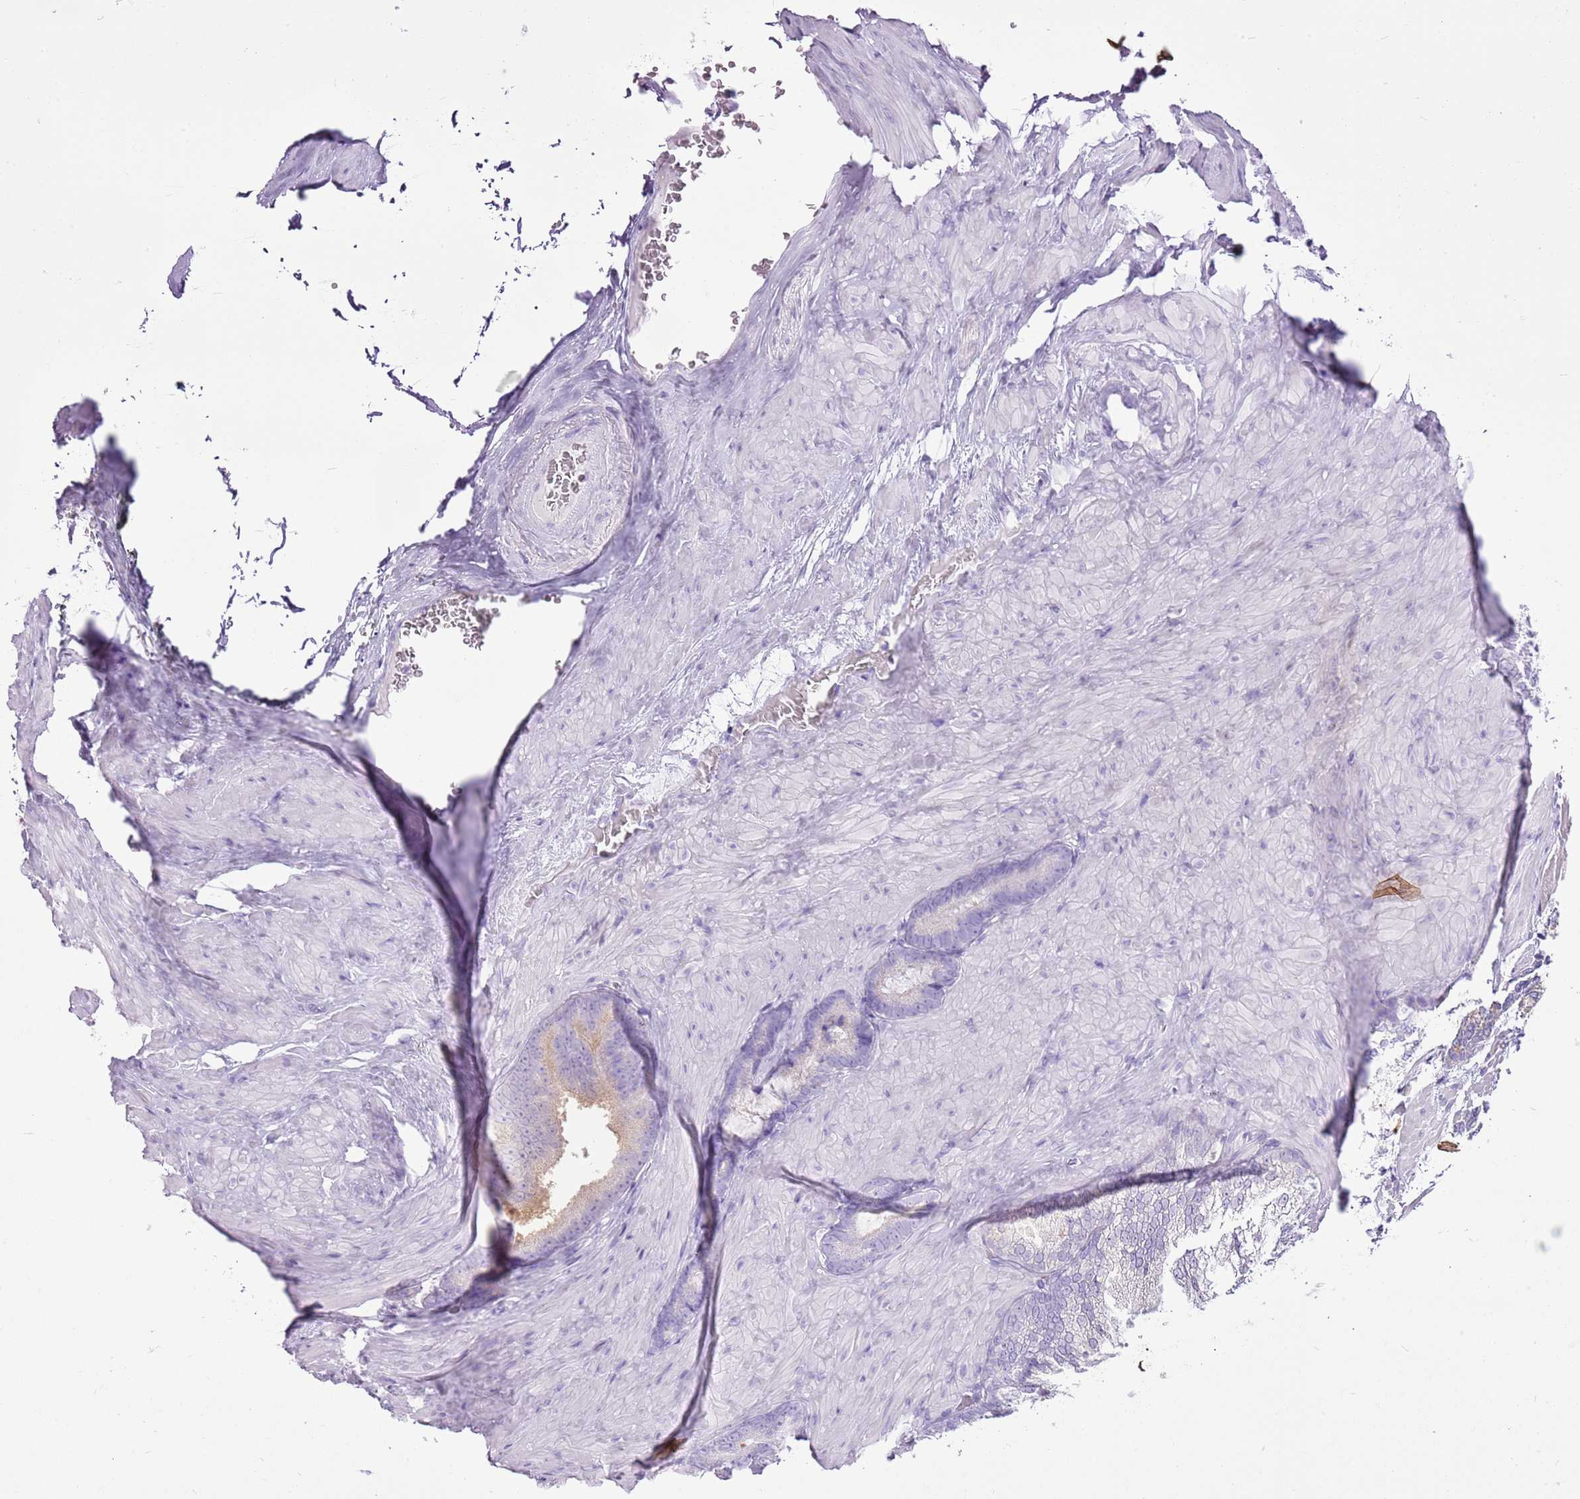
{"staining": {"intensity": "negative", "quantity": "none", "location": "none"}, "tissue": "prostate cancer", "cell_type": "Tumor cells", "image_type": "cancer", "snomed": [{"axis": "morphology", "description": "Adenocarcinoma, High grade"}, {"axis": "topography", "description": "Prostate"}], "caption": "DAB immunohistochemical staining of prostate high-grade adenocarcinoma displays no significant expression in tumor cells.", "gene": "CNFN", "patient": {"sex": "male", "age": 66}}